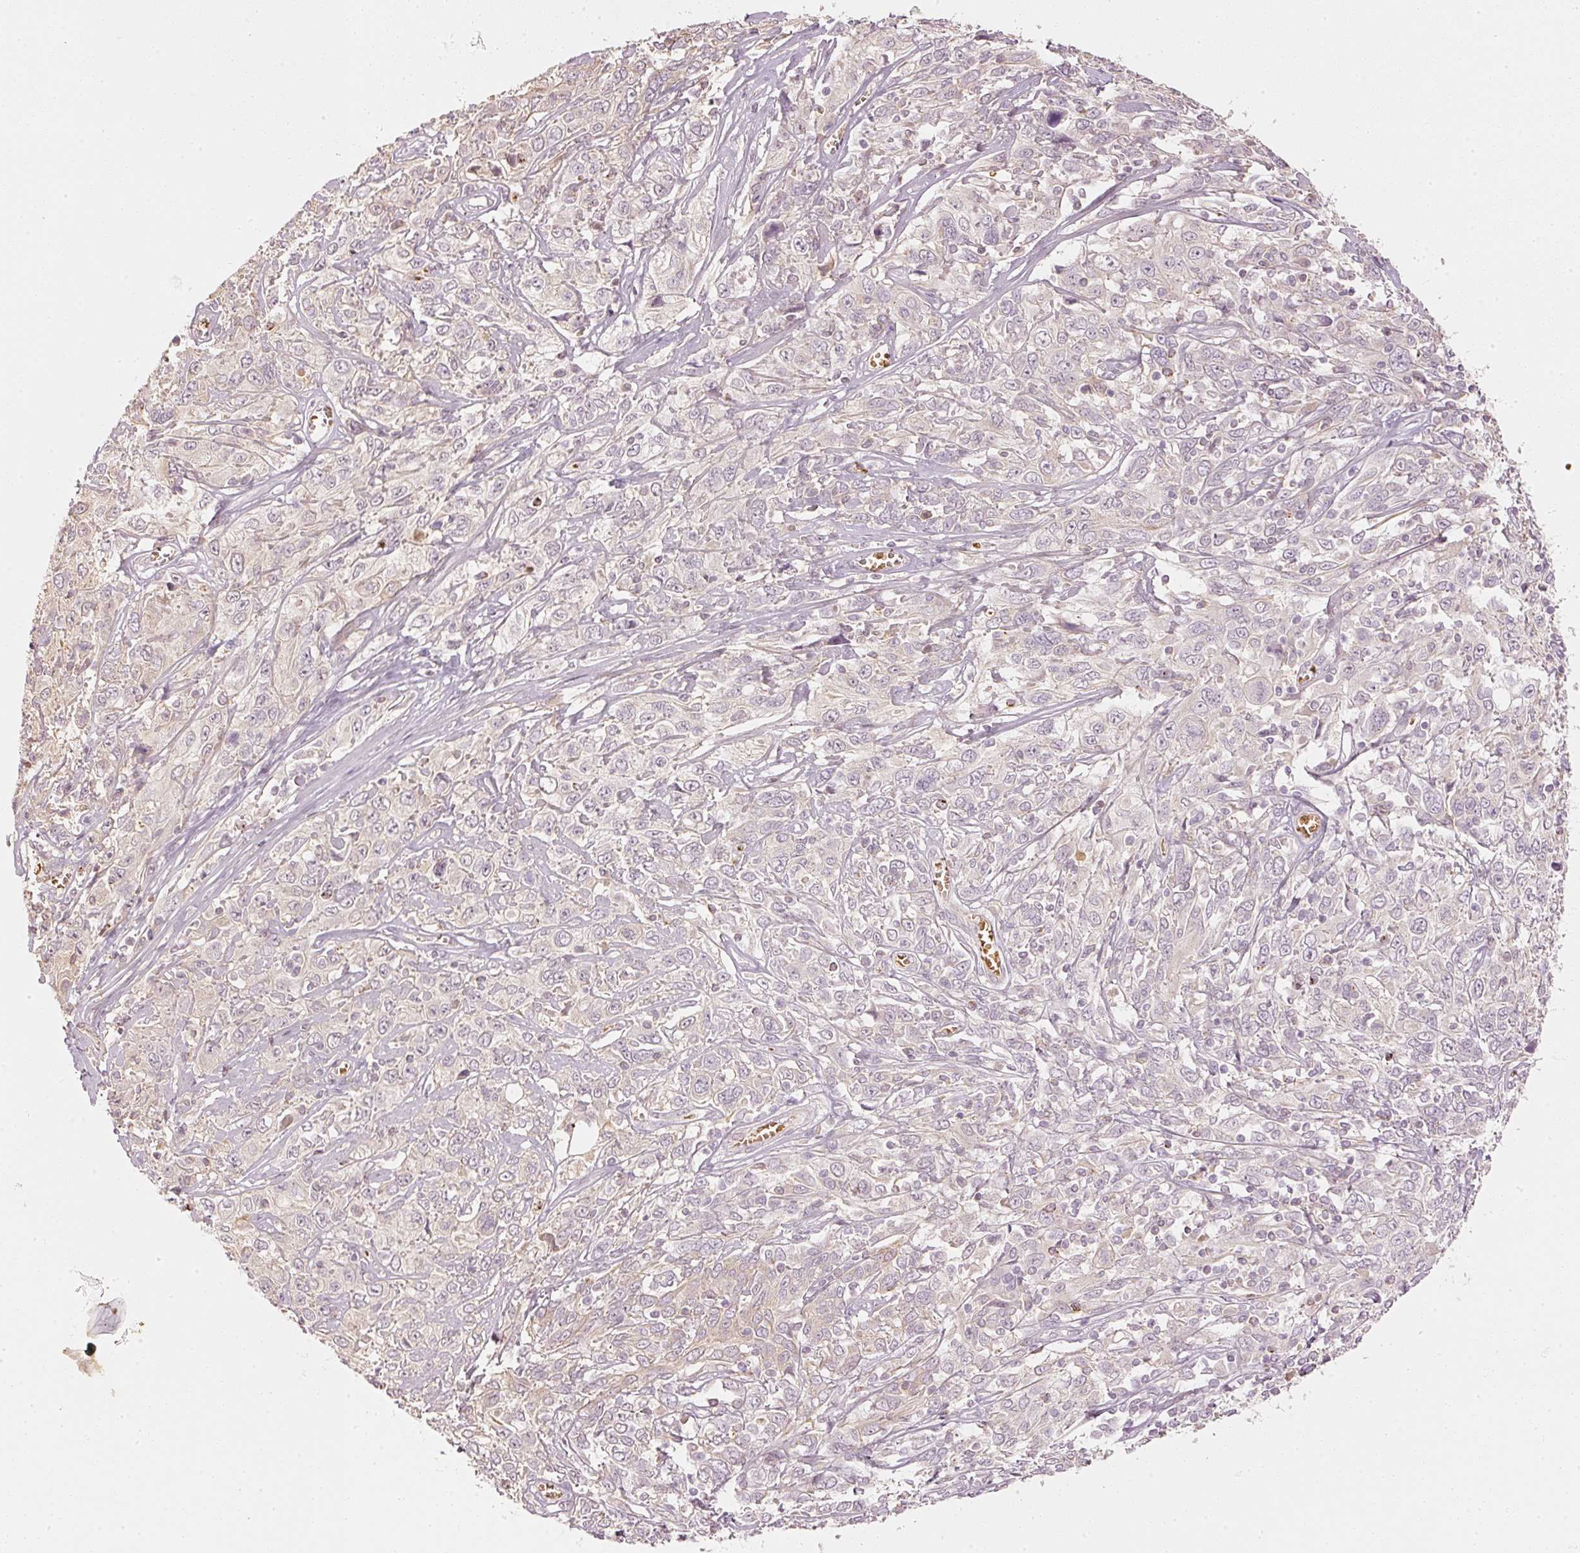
{"staining": {"intensity": "moderate", "quantity": "25%-75%", "location": "cytoplasmic/membranous"}, "tissue": "cervical cancer", "cell_type": "Tumor cells", "image_type": "cancer", "snomed": [{"axis": "morphology", "description": "Squamous cell carcinoma, NOS"}, {"axis": "topography", "description": "Cervix"}], "caption": "Moderate cytoplasmic/membranous staining is seen in approximately 25%-75% of tumor cells in cervical squamous cell carcinoma.", "gene": "GZMA", "patient": {"sex": "female", "age": 46}}